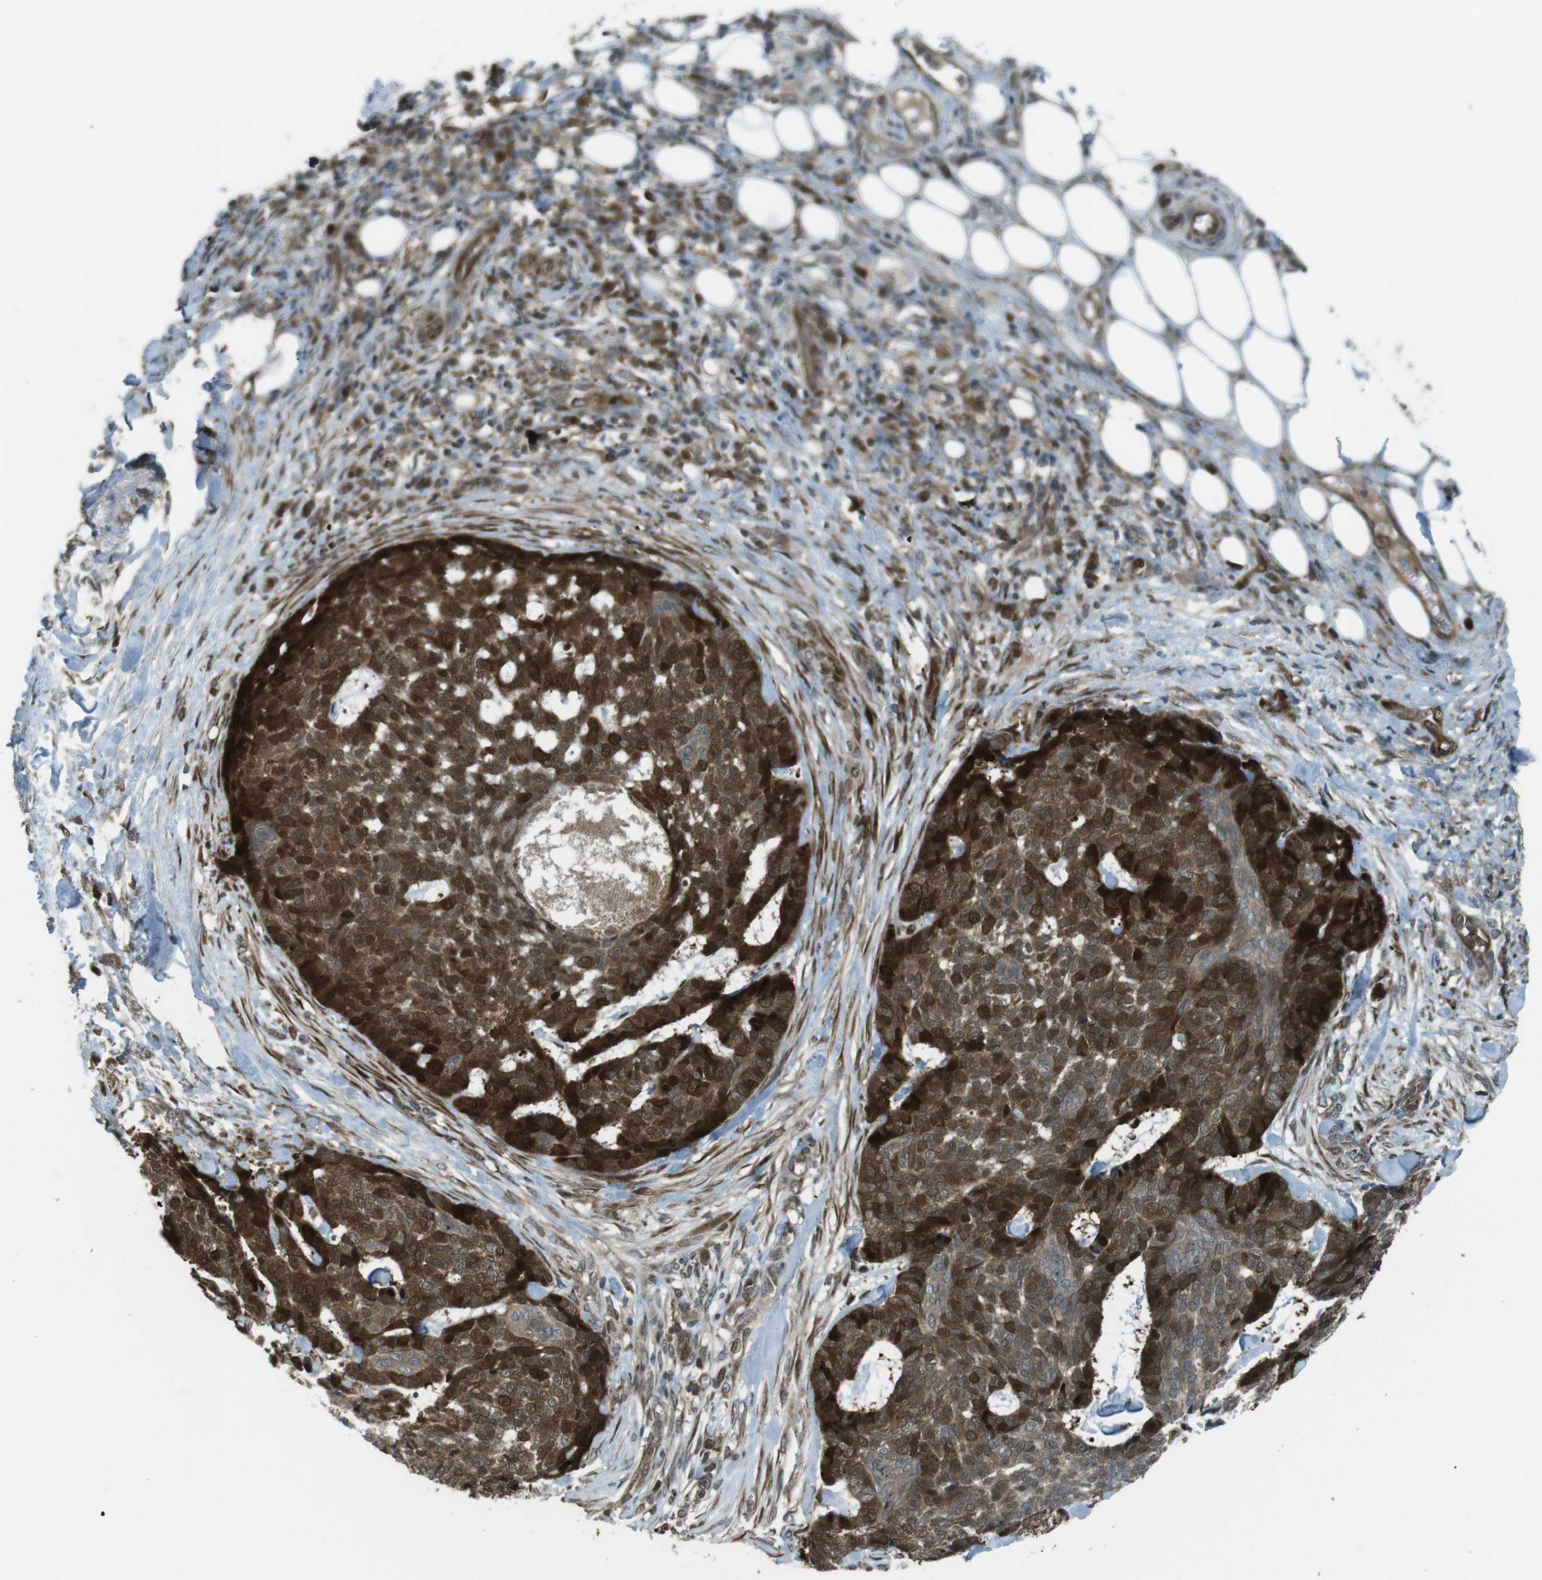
{"staining": {"intensity": "strong", "quantity": ">75%", "location": "cytoplasmic/membranous"}, "tissue": "skin cancer", "cell_type": "Tumor cells", "image_type": "cancer", "snomed": [{"axis": "morphology", "description": "Basal cell carcinoma"}, {"axis": "topography", "description": "Skin"}], "caption": "Immunohistochemistry staining of skin basal cell carcinoma, which displays high levels of strong cytoplasmic/membranous positivity in approximately >75% of tumor cells indicating strong cytoplasmic/membranous protein staining. The staining was performed using DAB (brown) for protein detection and nuclei were counterstained in hematoxylin (blue).", "gene": "ZNF330", "patient": {"sex": "male", "age": 84}}